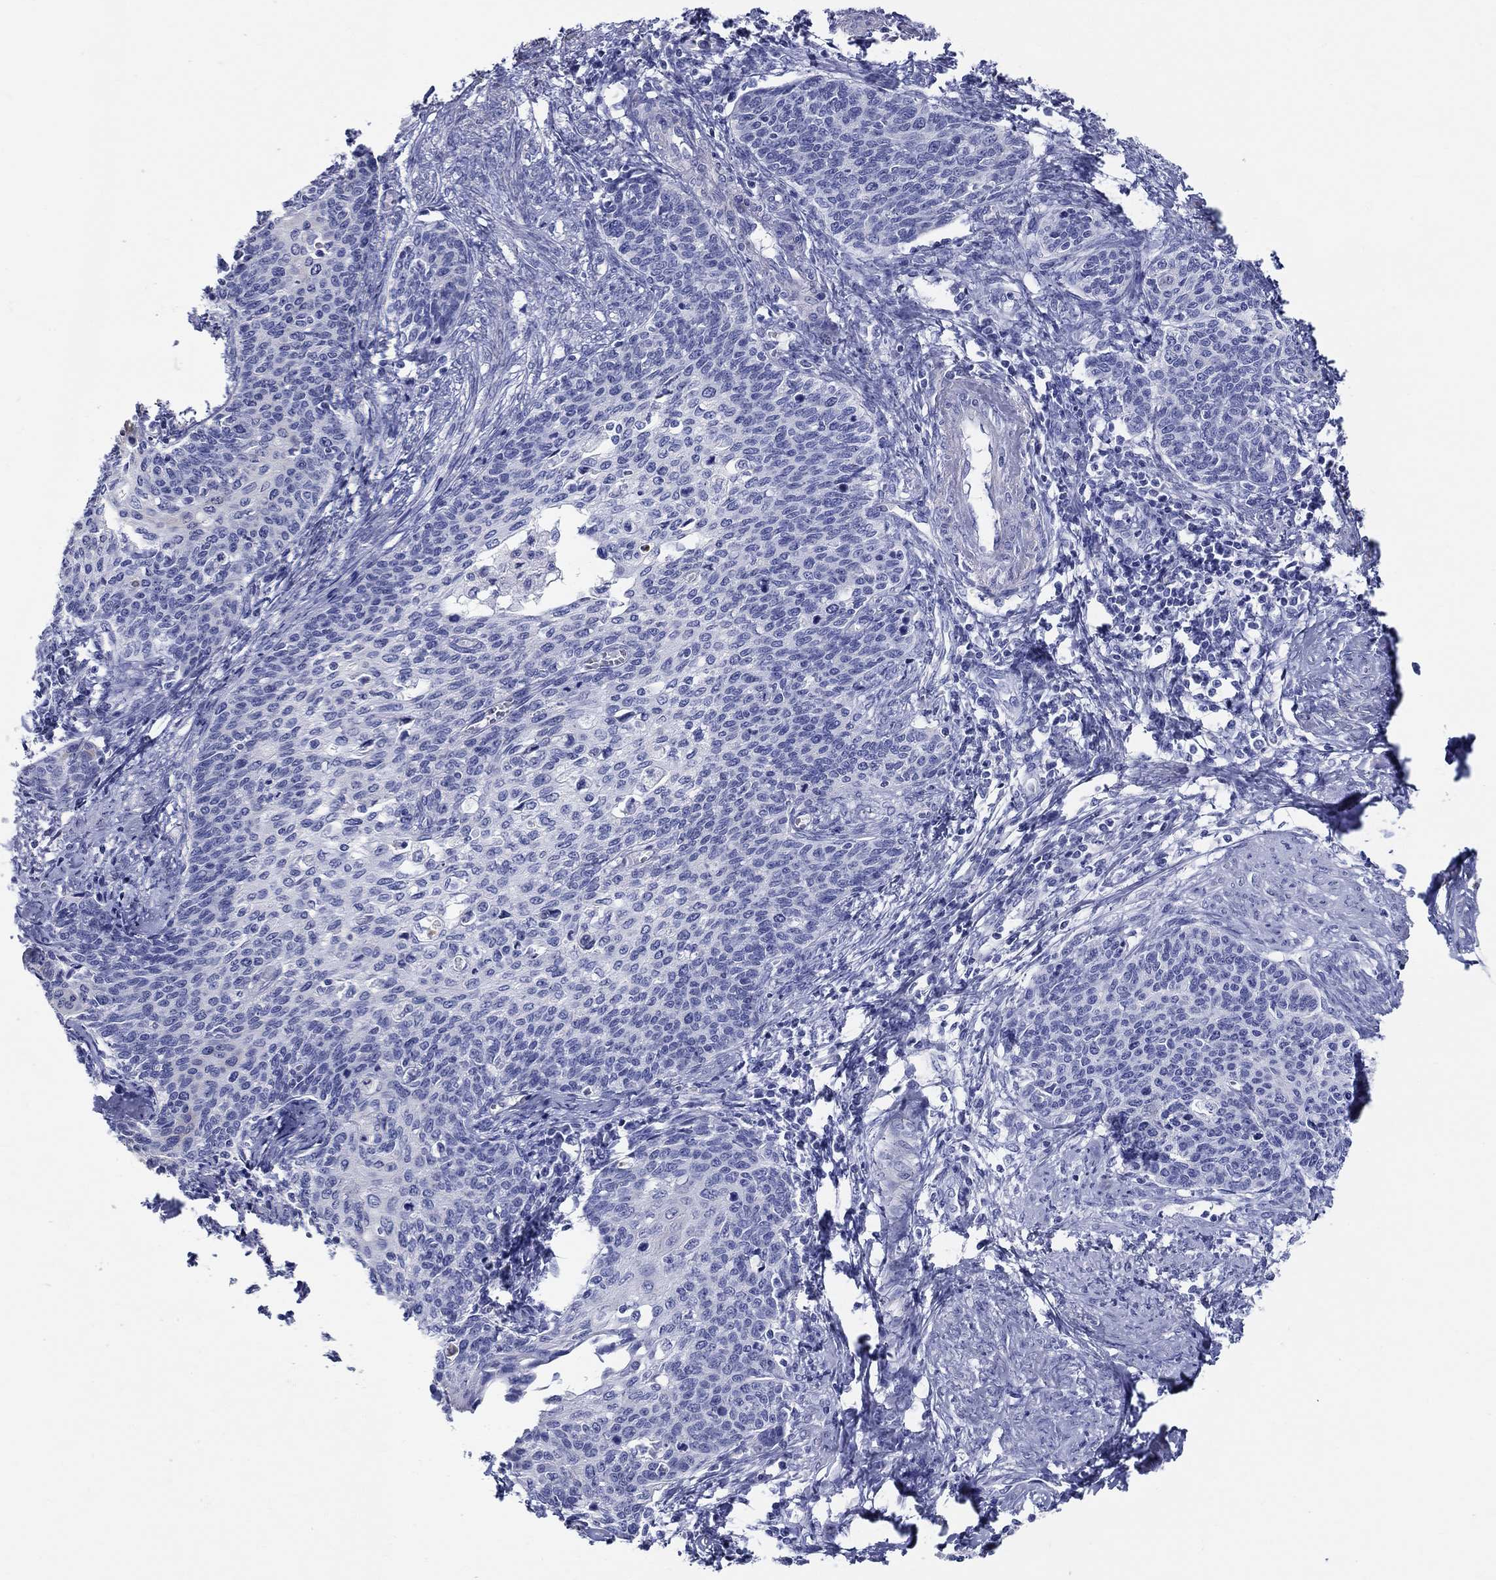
{"staining": {"intensity": "negative", "quantity": "none", "location": "none"}, "tissue": "cervical cancer", "cell_type": "Tumor cells", "image_type": "cancer", "snomed": [{"axis": "morphology", "description": "Normal tissue, NOS"}, {"axis": "morphology", "description": "Squamous cell carcinoma, NOS"}, {"axis": "topography", "description": "Cervix"}], "caption": "Immunohistochemical staining of human squamous cell carcinoma (cervical) shows no significant expression in tumor cells. (Immunohistochemistry, brightfield microscopy, high magnification).", "gene": "CRYGS", "patient": {"sex": "female", "age": 39}}